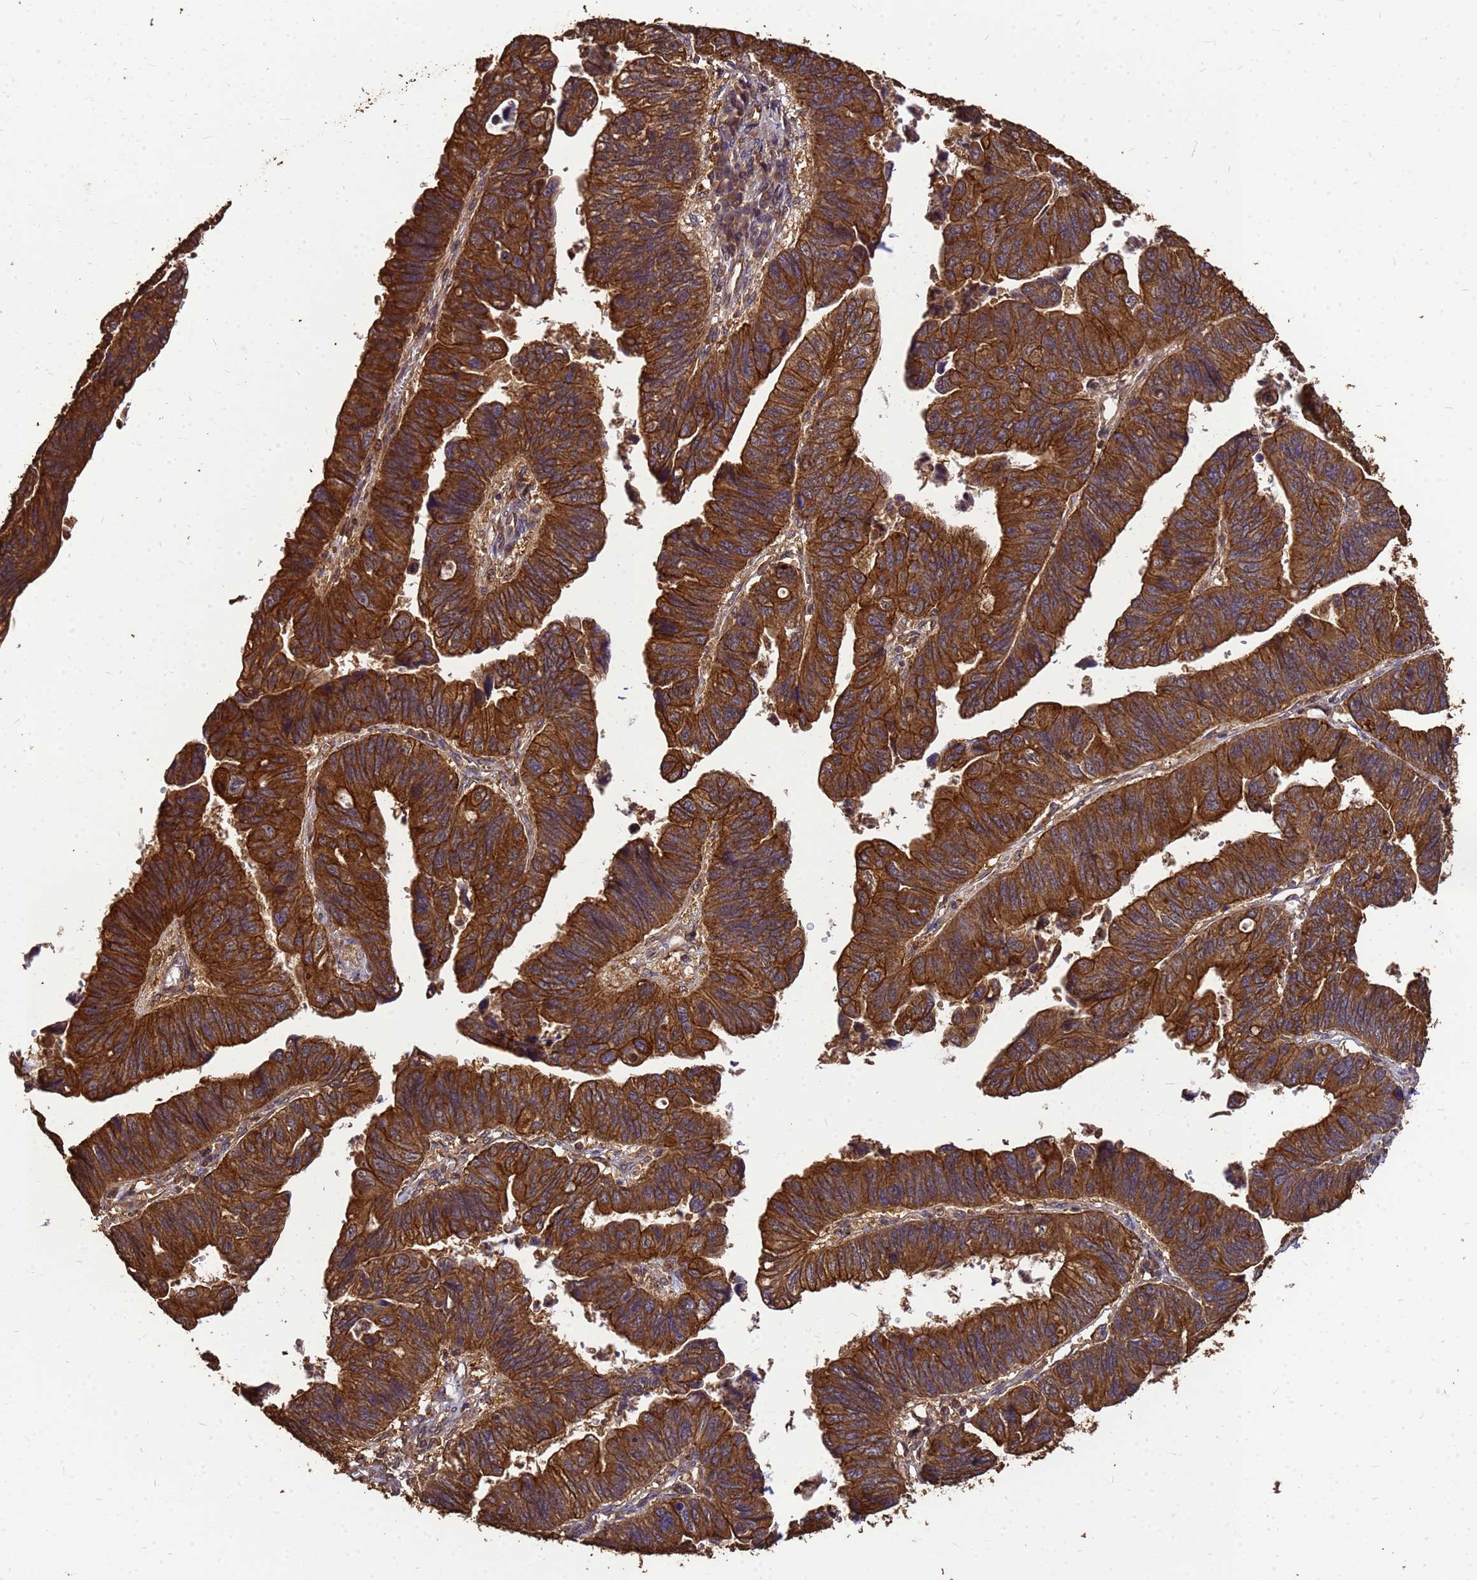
{"staining": {"intensity": "strong", "quantity": ">75%", "location": "cytoplasmic/membranous"}, "tissue": "stomach cancer", "cell_type": "Tumor cells", "image_type": "cancer", "snomed": [{"axis": "morphology", "description": "Adenocarcinoma, NOS"}, {"axis": "topography", "description": "Stomach"}], "caption": "Strong cytoplasmic/membranous expression is present in about >75% of tumor cells in stomach cancer (adenocarcinoma). Immunohistochemistry stains the protein in brown and the nuclei are stained blue.", "gene": "ZNF618", "patient": {"sex": "male", "age": 59}}